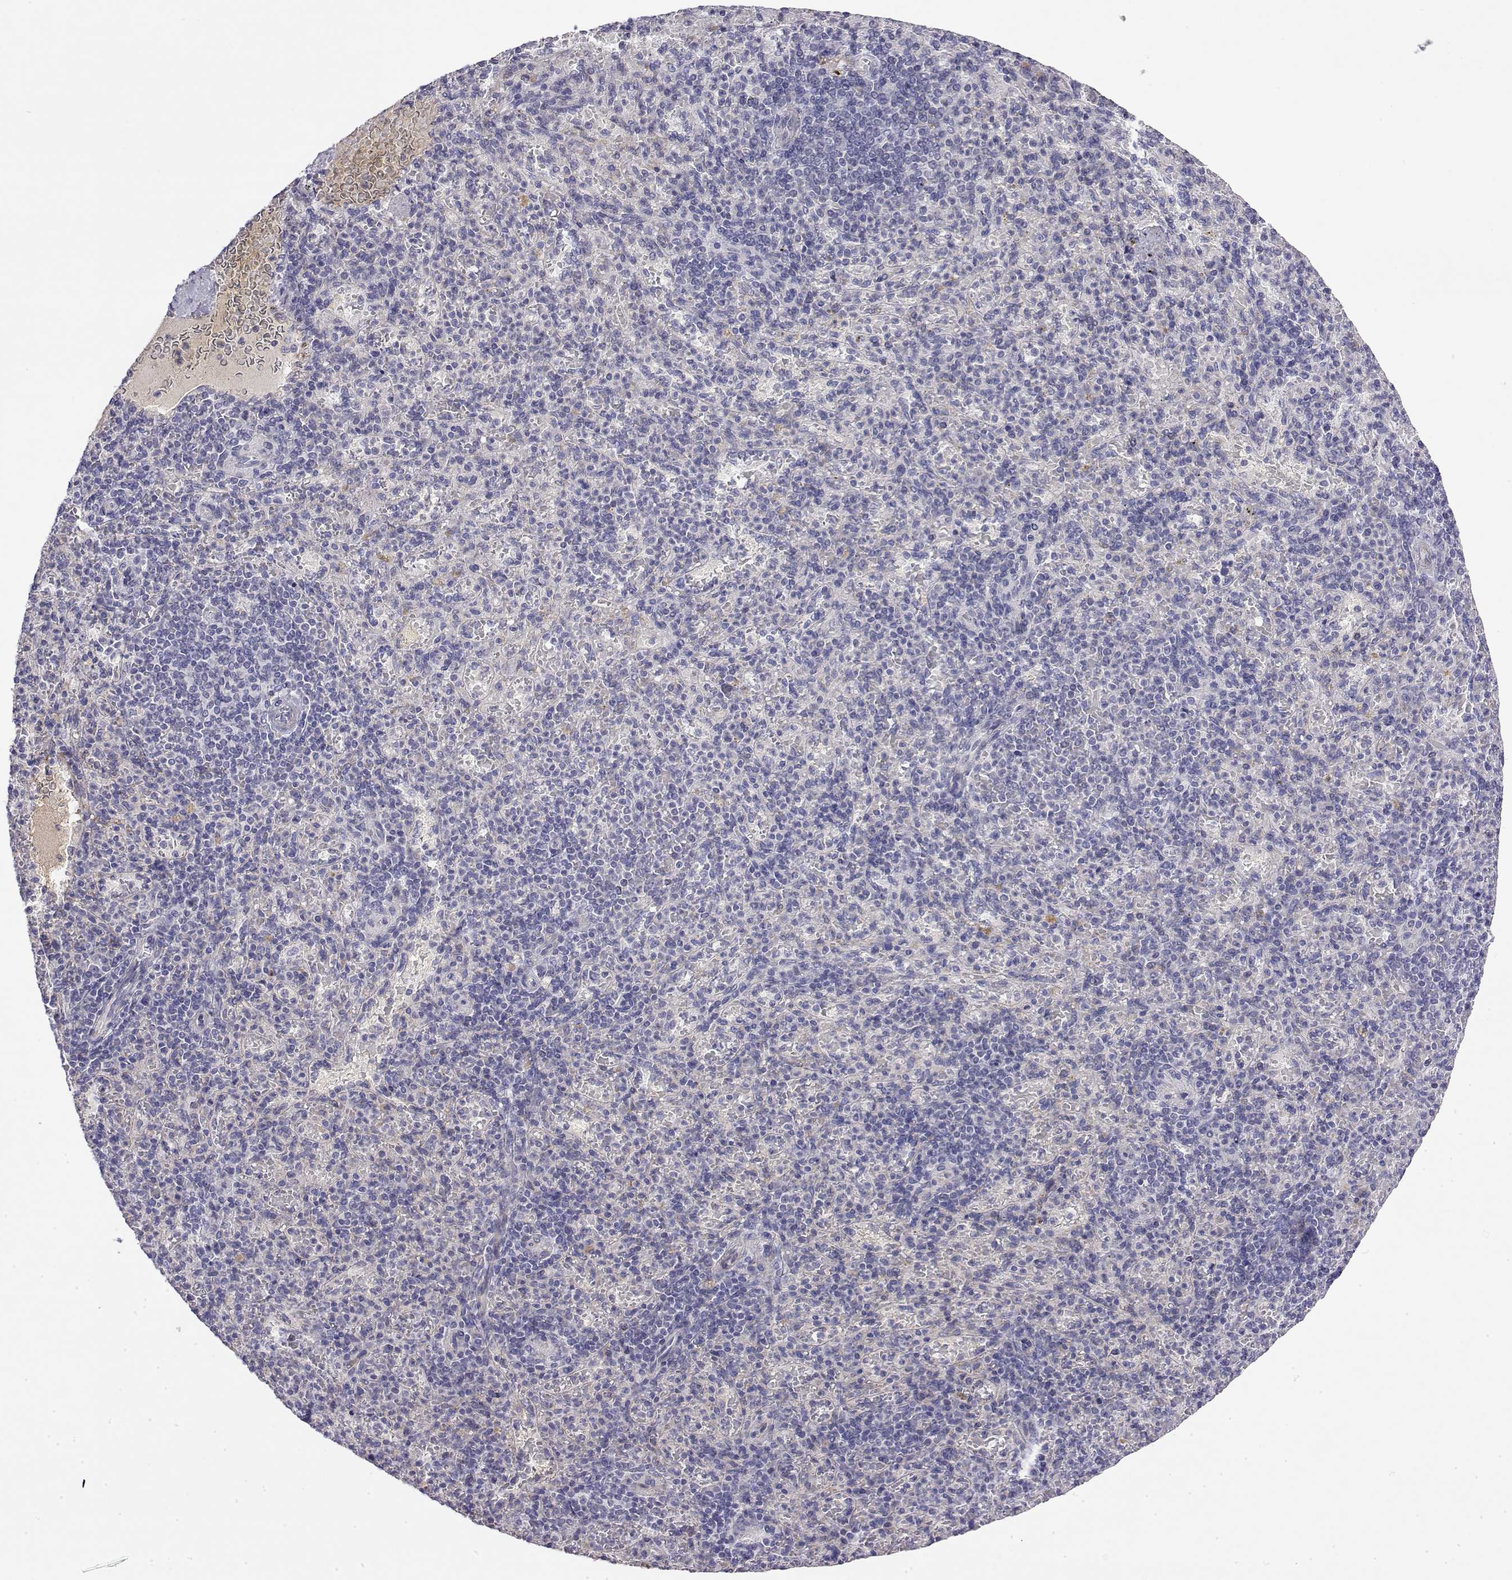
{"staining": {"intensity": "negative", "quantity": "none", "location": "none"}, "tissue": "spleen", "cell_type": "Cells in red pulp", "image_type": "normal", "snomed": [{"axis": "morphology", "description": "Normal tissue, NOS"}, {"axis": "topography", "description": "Spleen"}], "caption": "The histopathology image displays no significant positivity in cells in red pulp of spleen.", "gene": "GGACT", "patient": {"sex": "female", "age": 74}}